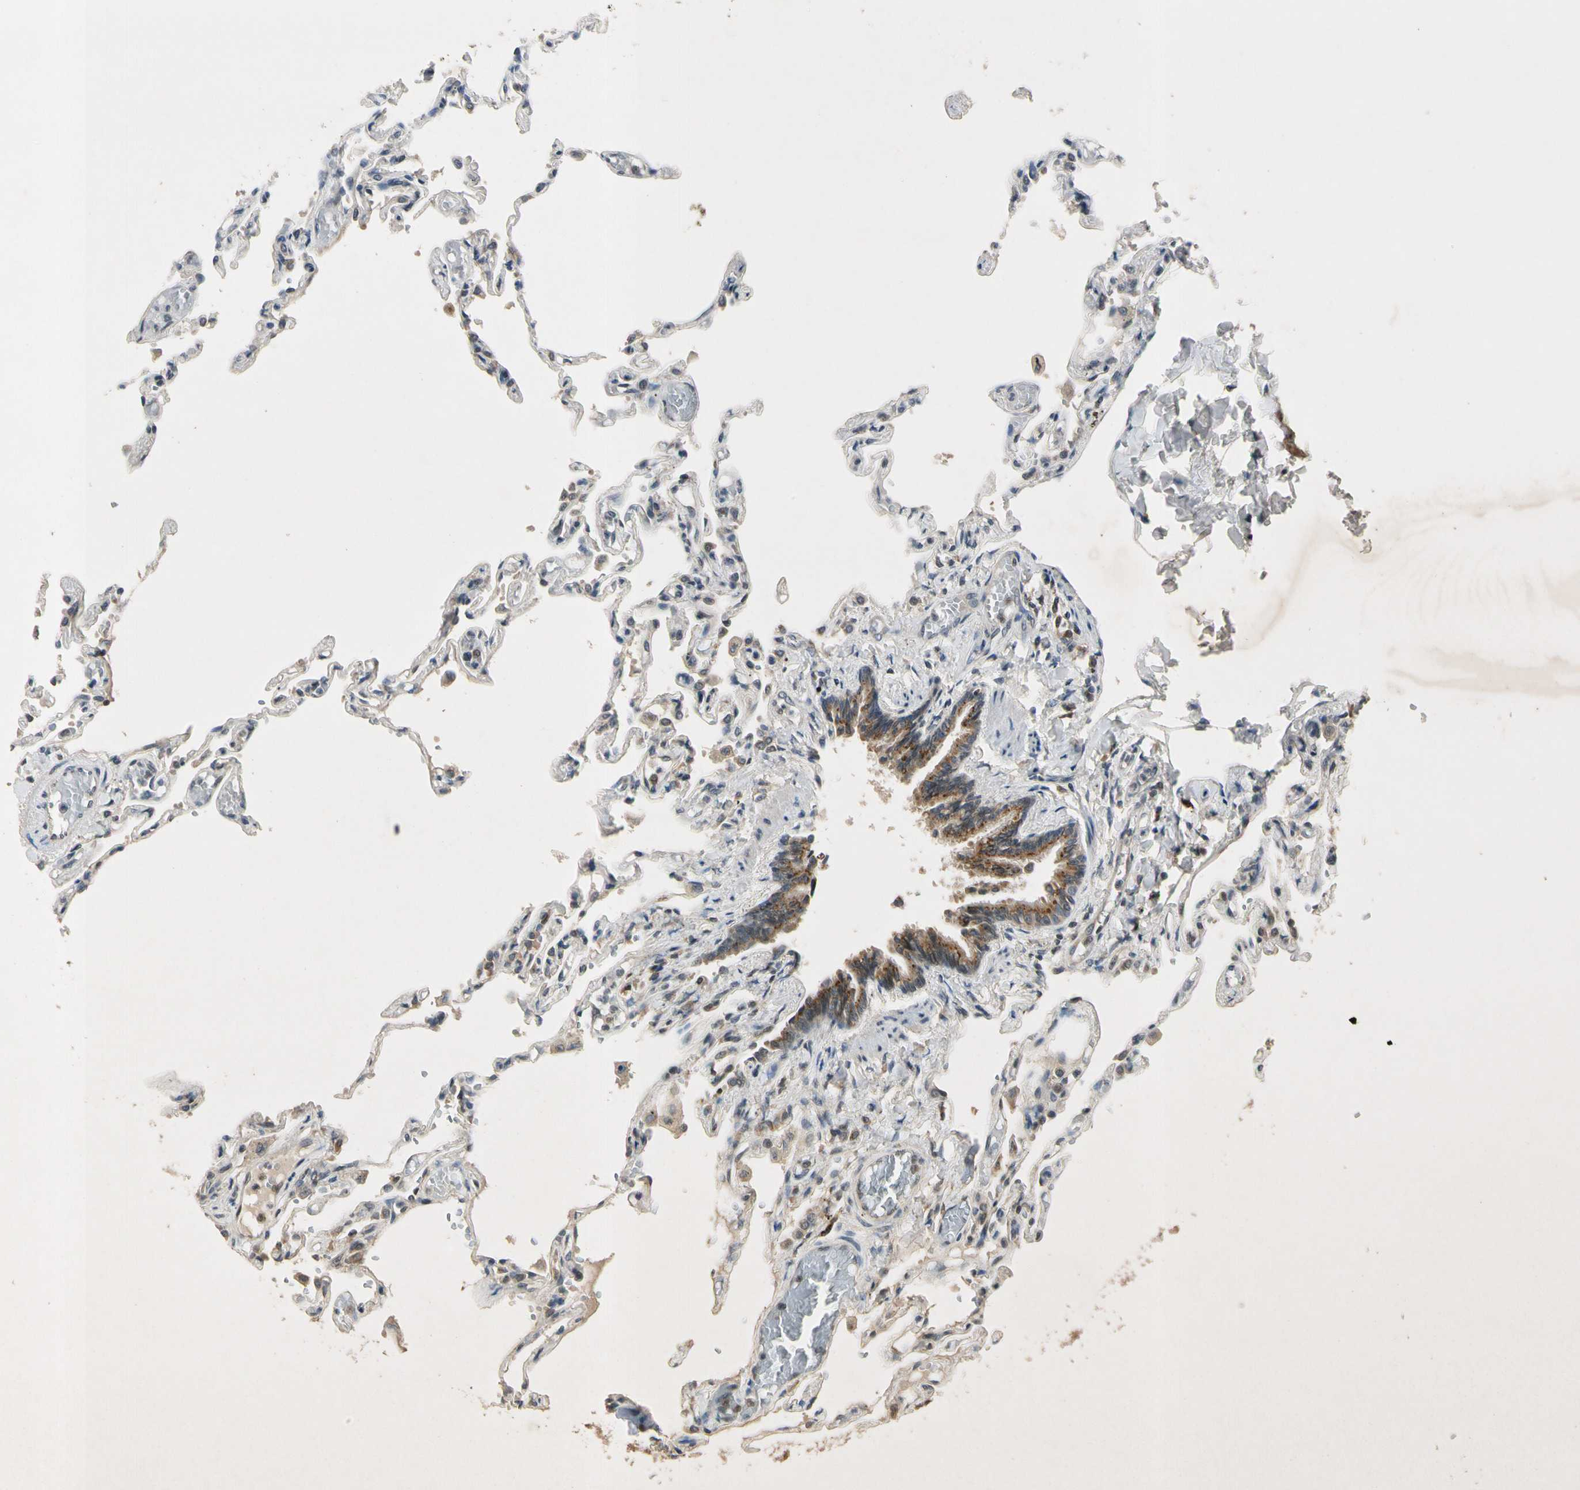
{"staining": {"intensity": "weak", "quantity": "<25%", "location": "cytoplasmic/membranous"}, "tissue": "lung", "cell_type": "Alveolar cells", "image_type": "normal", "snomed": [{"axis": "morphology", "description": "Normal tissue, NOS"}, {"axis": "topography", "description": "Lung"}], "caption": "IHC image of benign lung: lung stained with DAB (3,3'-diaminobenzidine) exhibits no significant protein positivity in alveolar cells.", "gene": "RPS6KB2", "patient": {"sex": "male", "age": 21}}